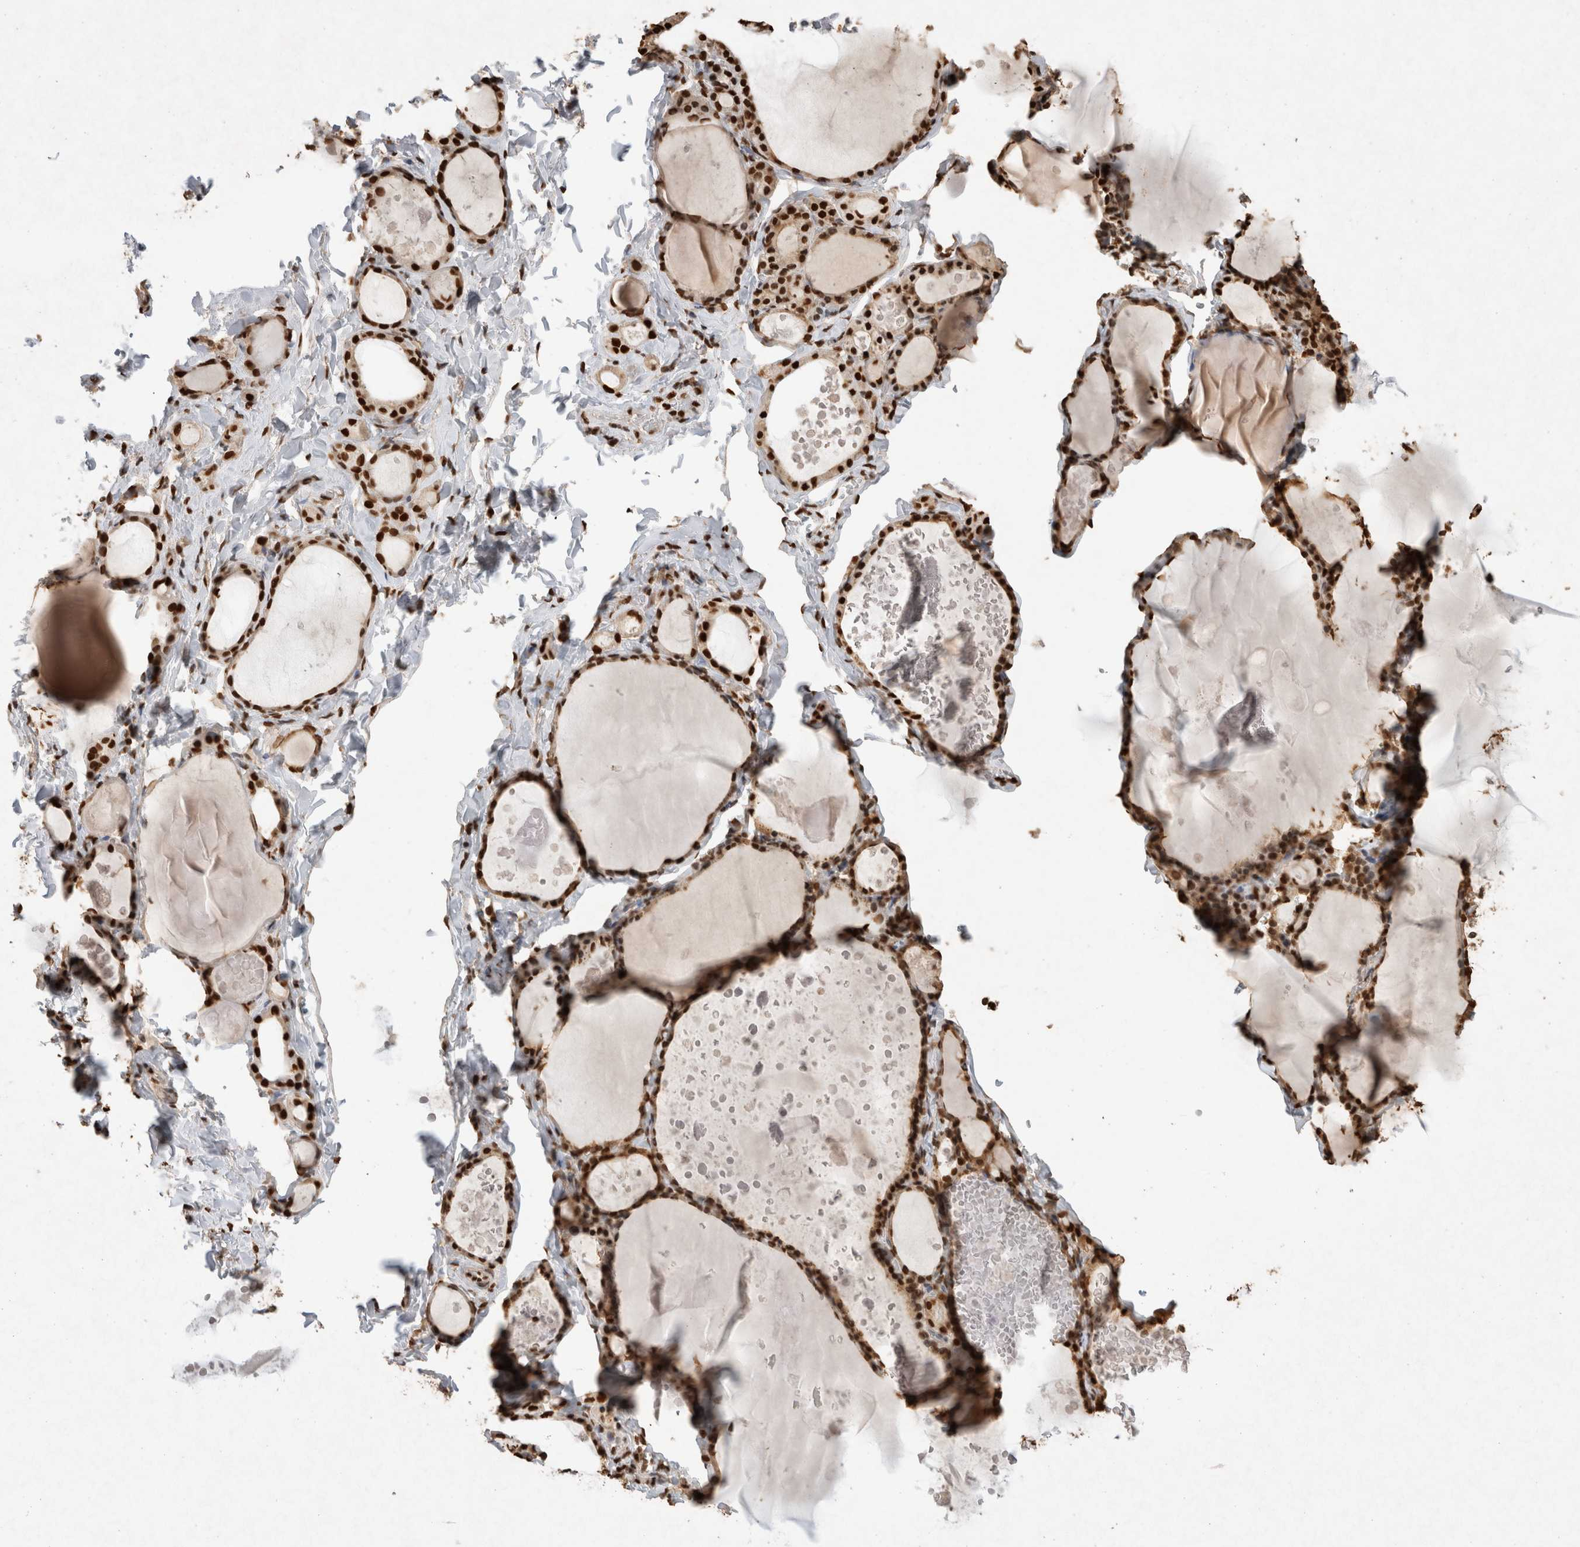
{"staining": {"intensity": "strong", "quantity": ">75%", "location": "cytoplasmic/membranous,nuclear"}, "tissue": "thyroid gland", "cell_type": "Glandular cells", "image_type": "normal", "snomed": [{"axis": "morphology", "description": "Normal tissue, NOS"}, {"axis": "topography", "description": "Thyroid gland"}], "caption": "An immunohistochemistry image of unremarkable tissue is shown. Protein staining in brown shows strong cytoplasmic/membranous,nuclear positivity in thyroid gland within glandular cells.", "gene": "HDGF", "patient": {"sex": "male", "age": 56}}